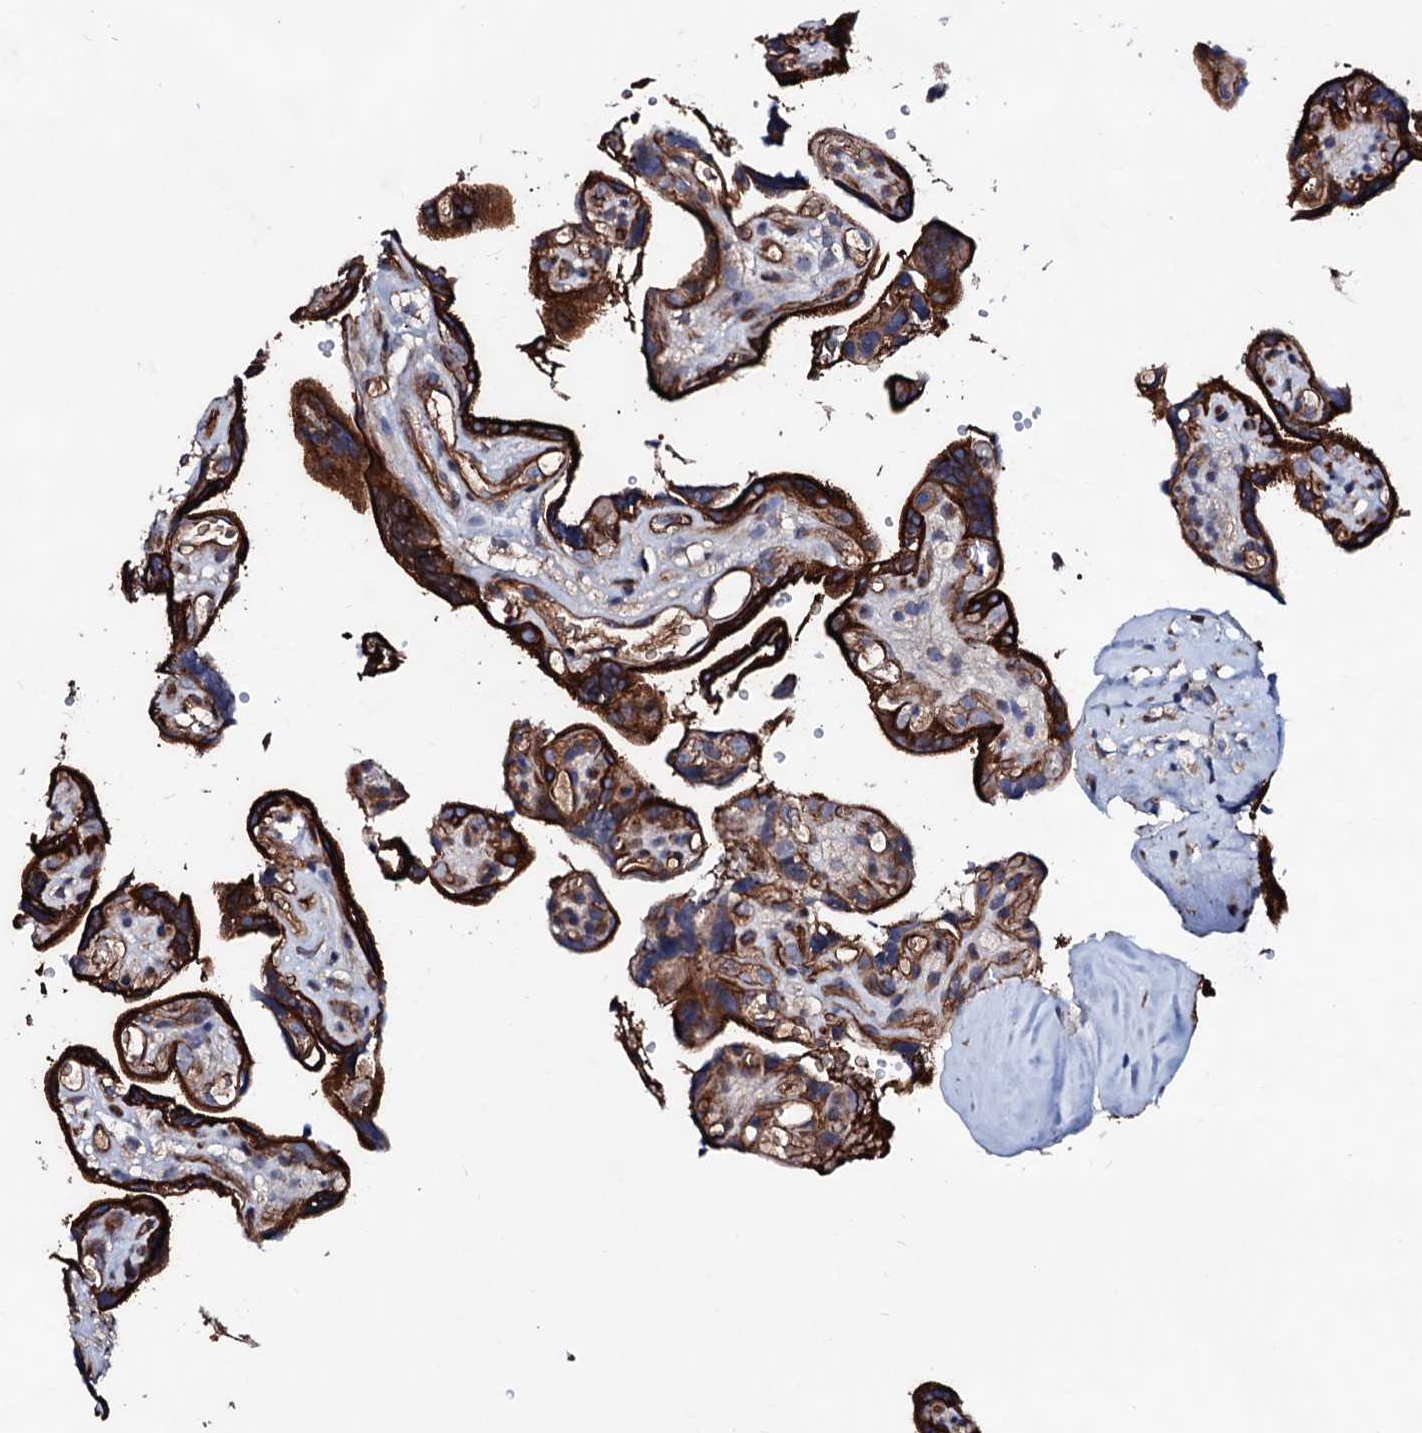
{"staining": {"intensity": "strong", "quantity": ">75%", "location": "cytoplasmic/membranous"}, "tissue": "placenta", "cell_type": "Decidual cells", "image_type": "normal", "snomed": [{"axis": "morphology", "description": "Normal tissue, NOS"}, {"axis": "topography", "description": "Placenta"}], "caption": "Protein analysis of normal placenta exhibits strong cytoplasmic/membranous positivity in approximately >75% of decidual cells. The staining is performed using DAB brown chromogen to label protein expression. The nuclei are counter-stained blue using hematoxylin.", "gene": "TBCEL", "patient": {"sex": "female", "age": 30}}